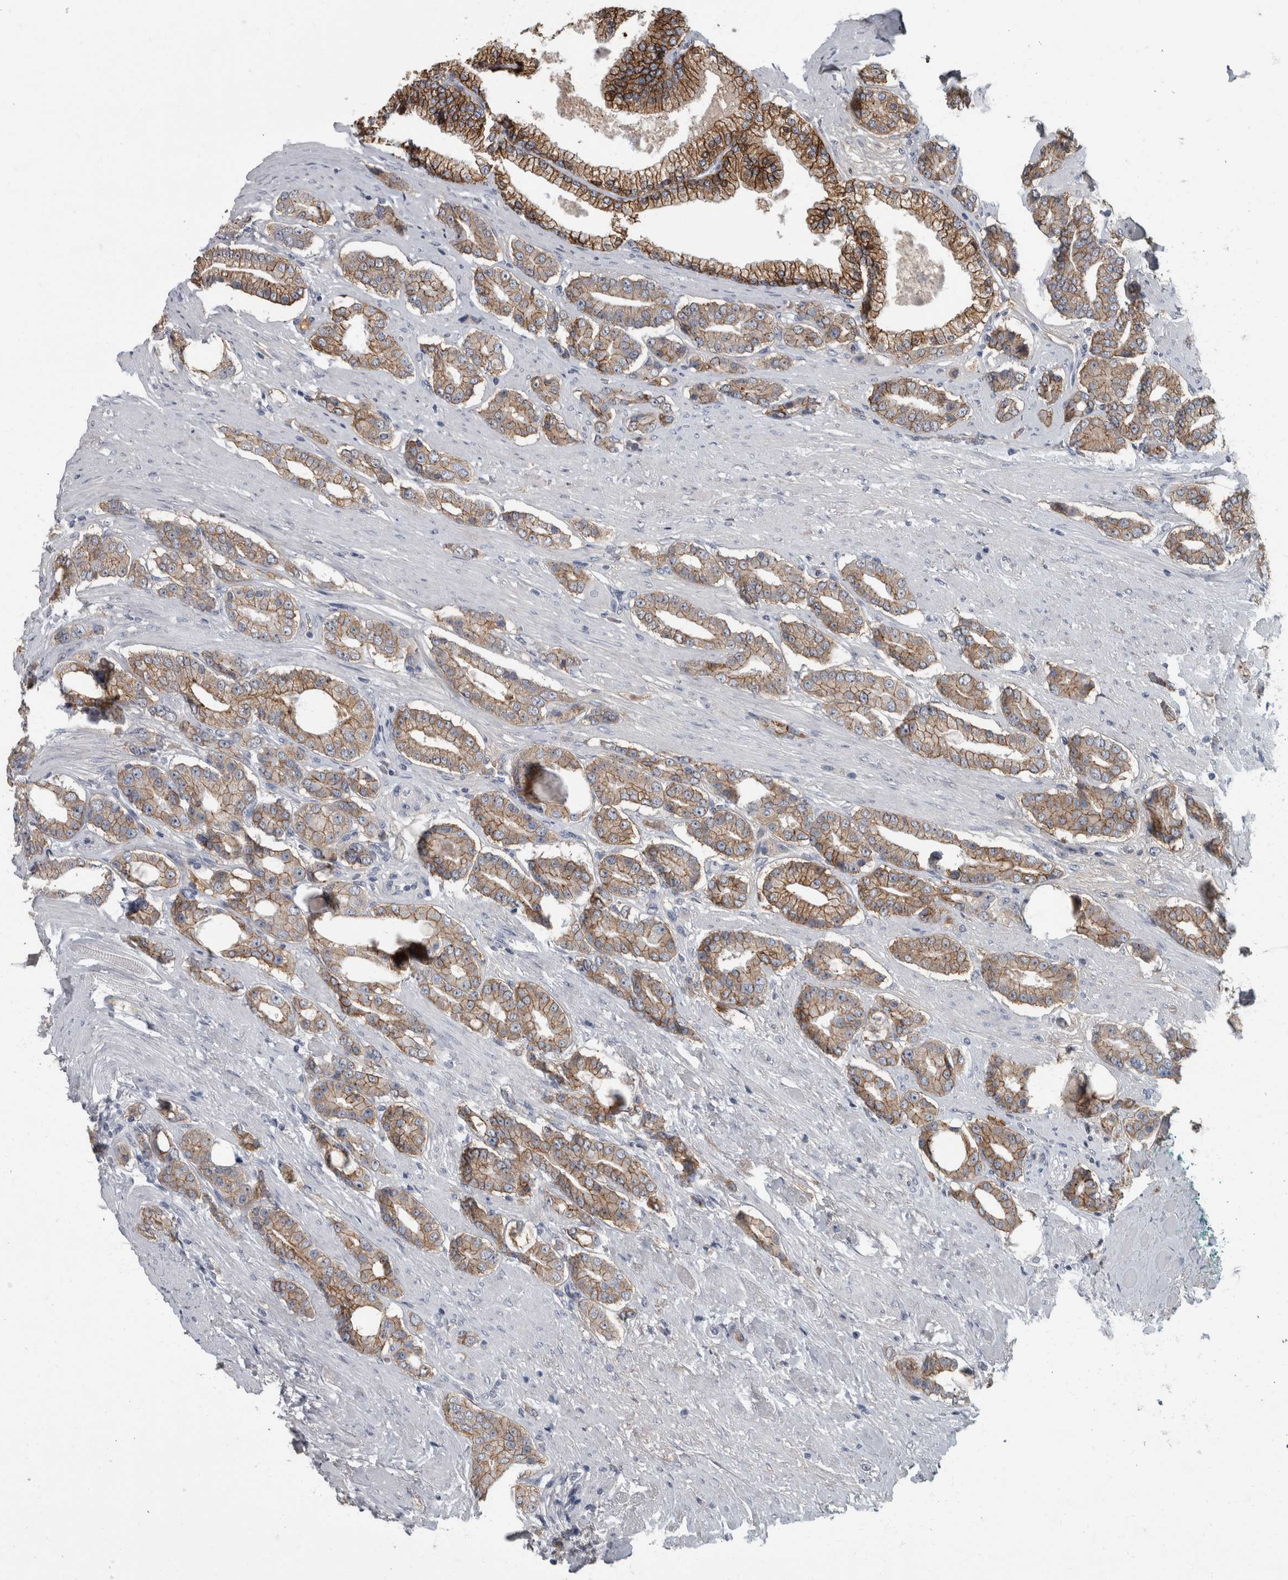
{"staining": {"intensity": "moderate", "quantity": ">75%", "location": "cytoplasmic/membranous"}, "tissue": "prostate cancer", "cell_type": "Tumor cells", "image_type": "cancer", "snomed": [{"axis": "morphology", "description": "Adenocarcinoma, High grade"}, {"axis": "topography", "description": "Prostate"}], "caption": "Approximately >75% of tumor cells in human high-grade adenocarcinoma (prostate) exhibit moderate cytoplasmic/membranous protein positivity as visualized by brown immunohistochemical staining.", "gene": "DSG2", "patient": {"sex": "male", "age": 71}}